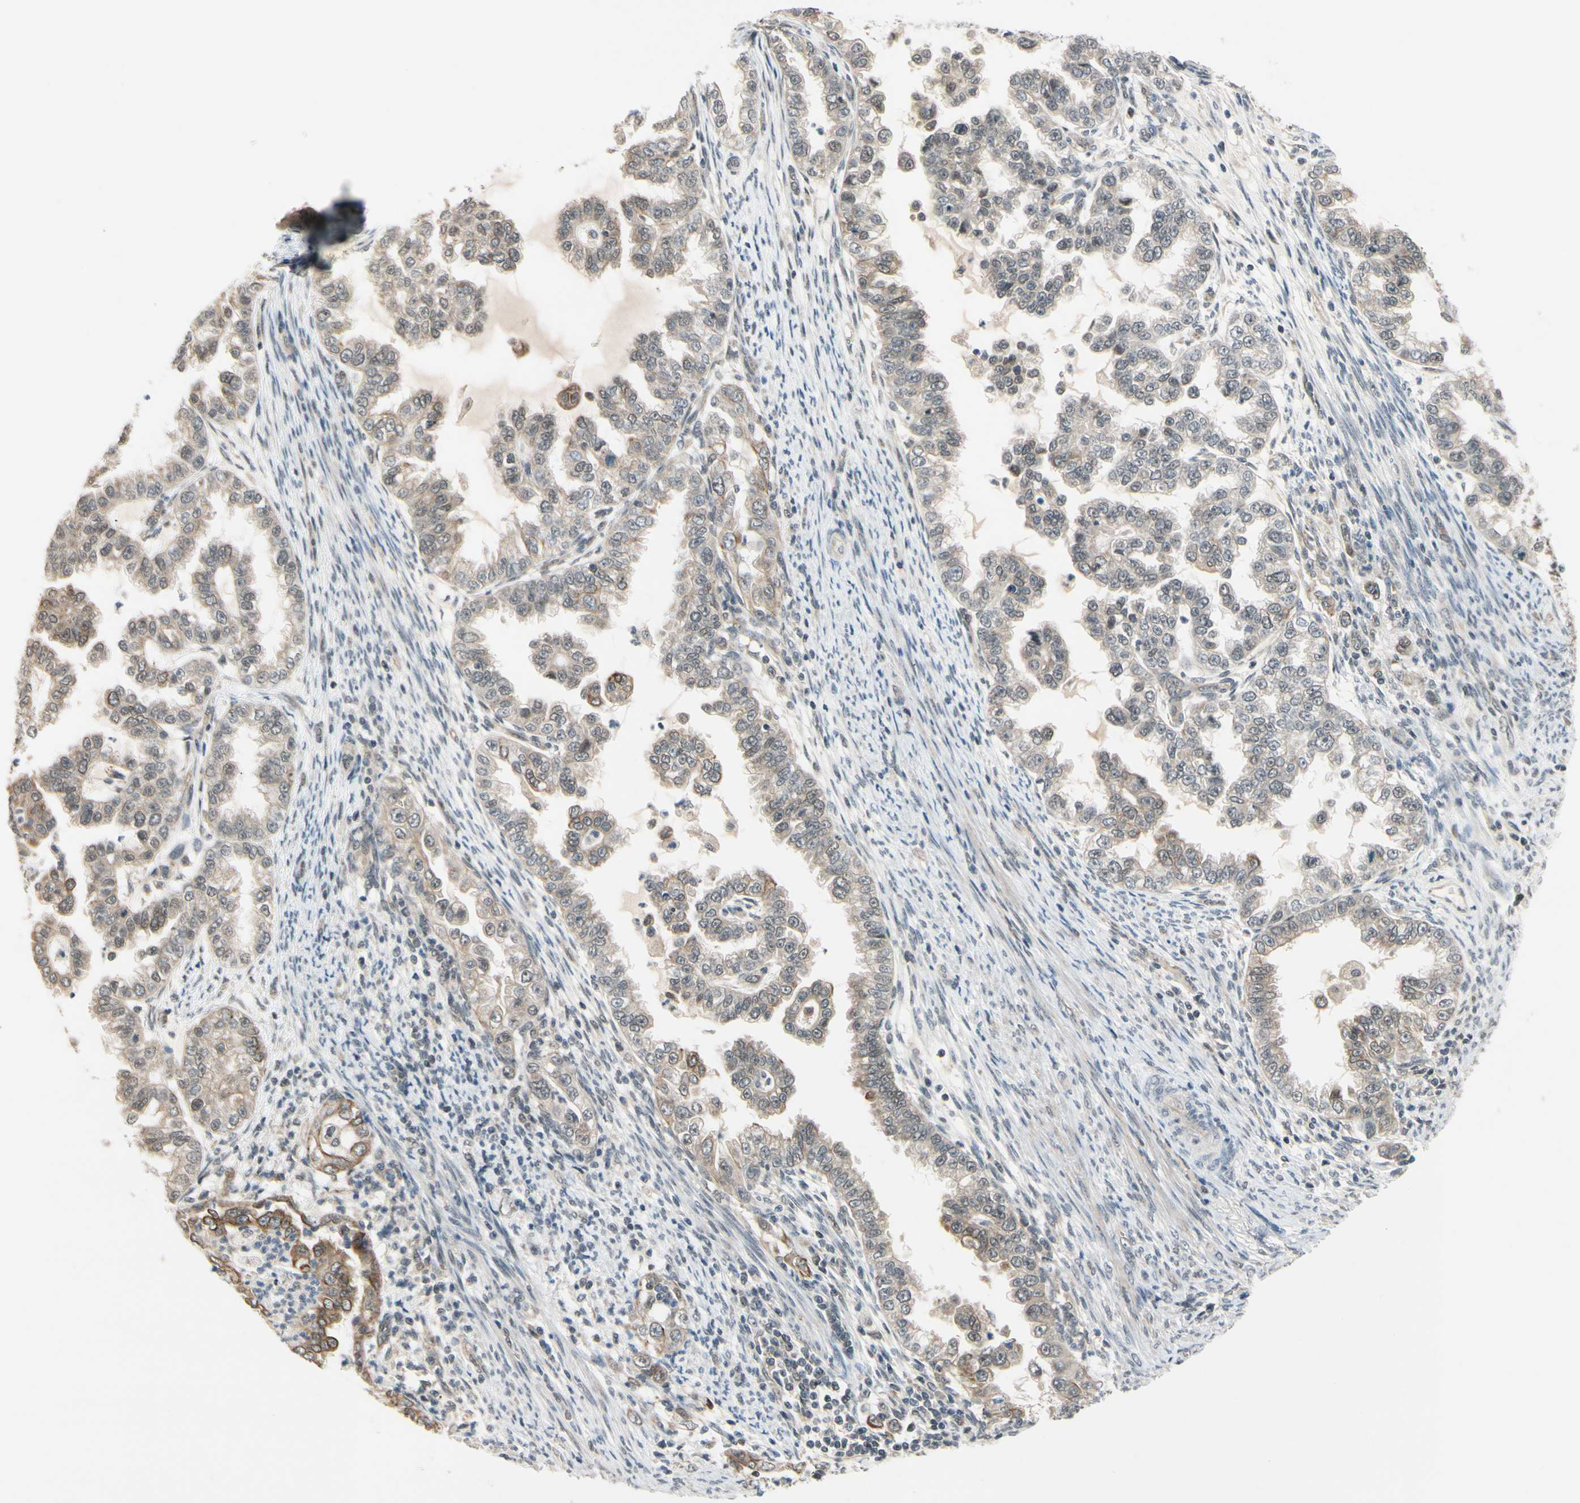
{"staining": {"intensity": "weak", "quantity": "25%-75%", "location": "cytoplasmic/membranous"}, "tissue": "endometrial cancer", "cell_type": "Tumor cells", "image_type": "cancer", "snomed": [{"axis": "morphology", "description": "Adenocarcinoma, NOS"}, {"axis": "topography", "description": "Endometrium"}], "caption": "Immunohistochemistry (IHC) photomicrograph of human endometrial cancer stained for a protein (brown), which demonstrates low levels of weak cytoplasmic/membranous expression in about 25%-75% of tumor cells.", "gene": "TAF12", "patient": {"sex": "female", "age": 85}}